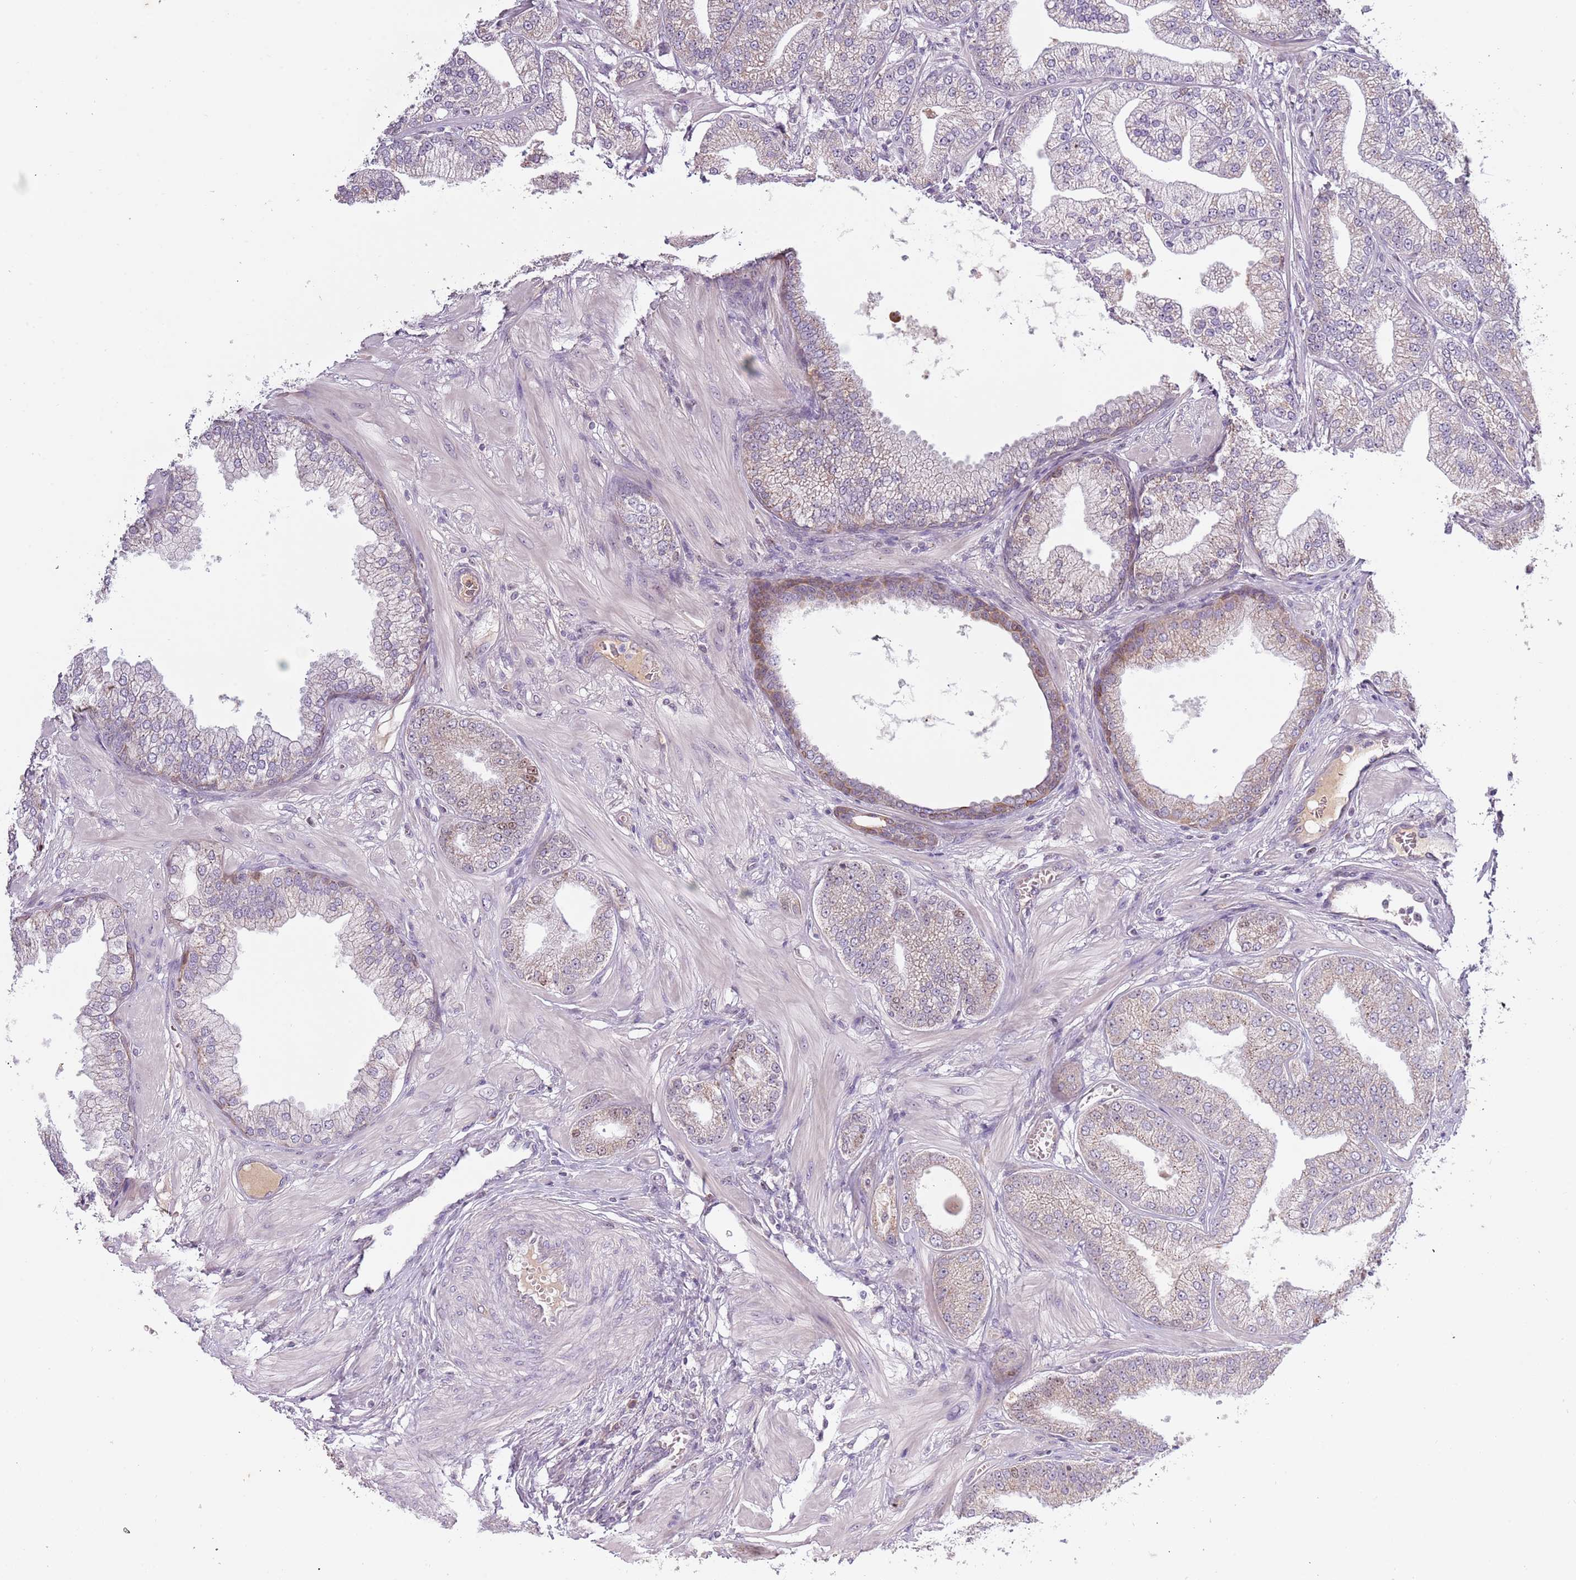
{"staining": {"intensity": "negative", "quantity": "none", "location": "none"}, "tissue": "prostate cancer", "cell_type": "Tumor cells", "image_type": "cancer", "snomed": [{"axis": "morphology", "description": "Adenocarcinoma, Low grade"}, {"axis": "topography", "description": "Prostate"}], "caption": "A photomicrograph of adenocarcinoma (low-grade) (prostate) stained for a protein exhibits no brown staining in tumor cells.", "gene": "SYS1", "patient": {"sex": "male", "age": 55}}